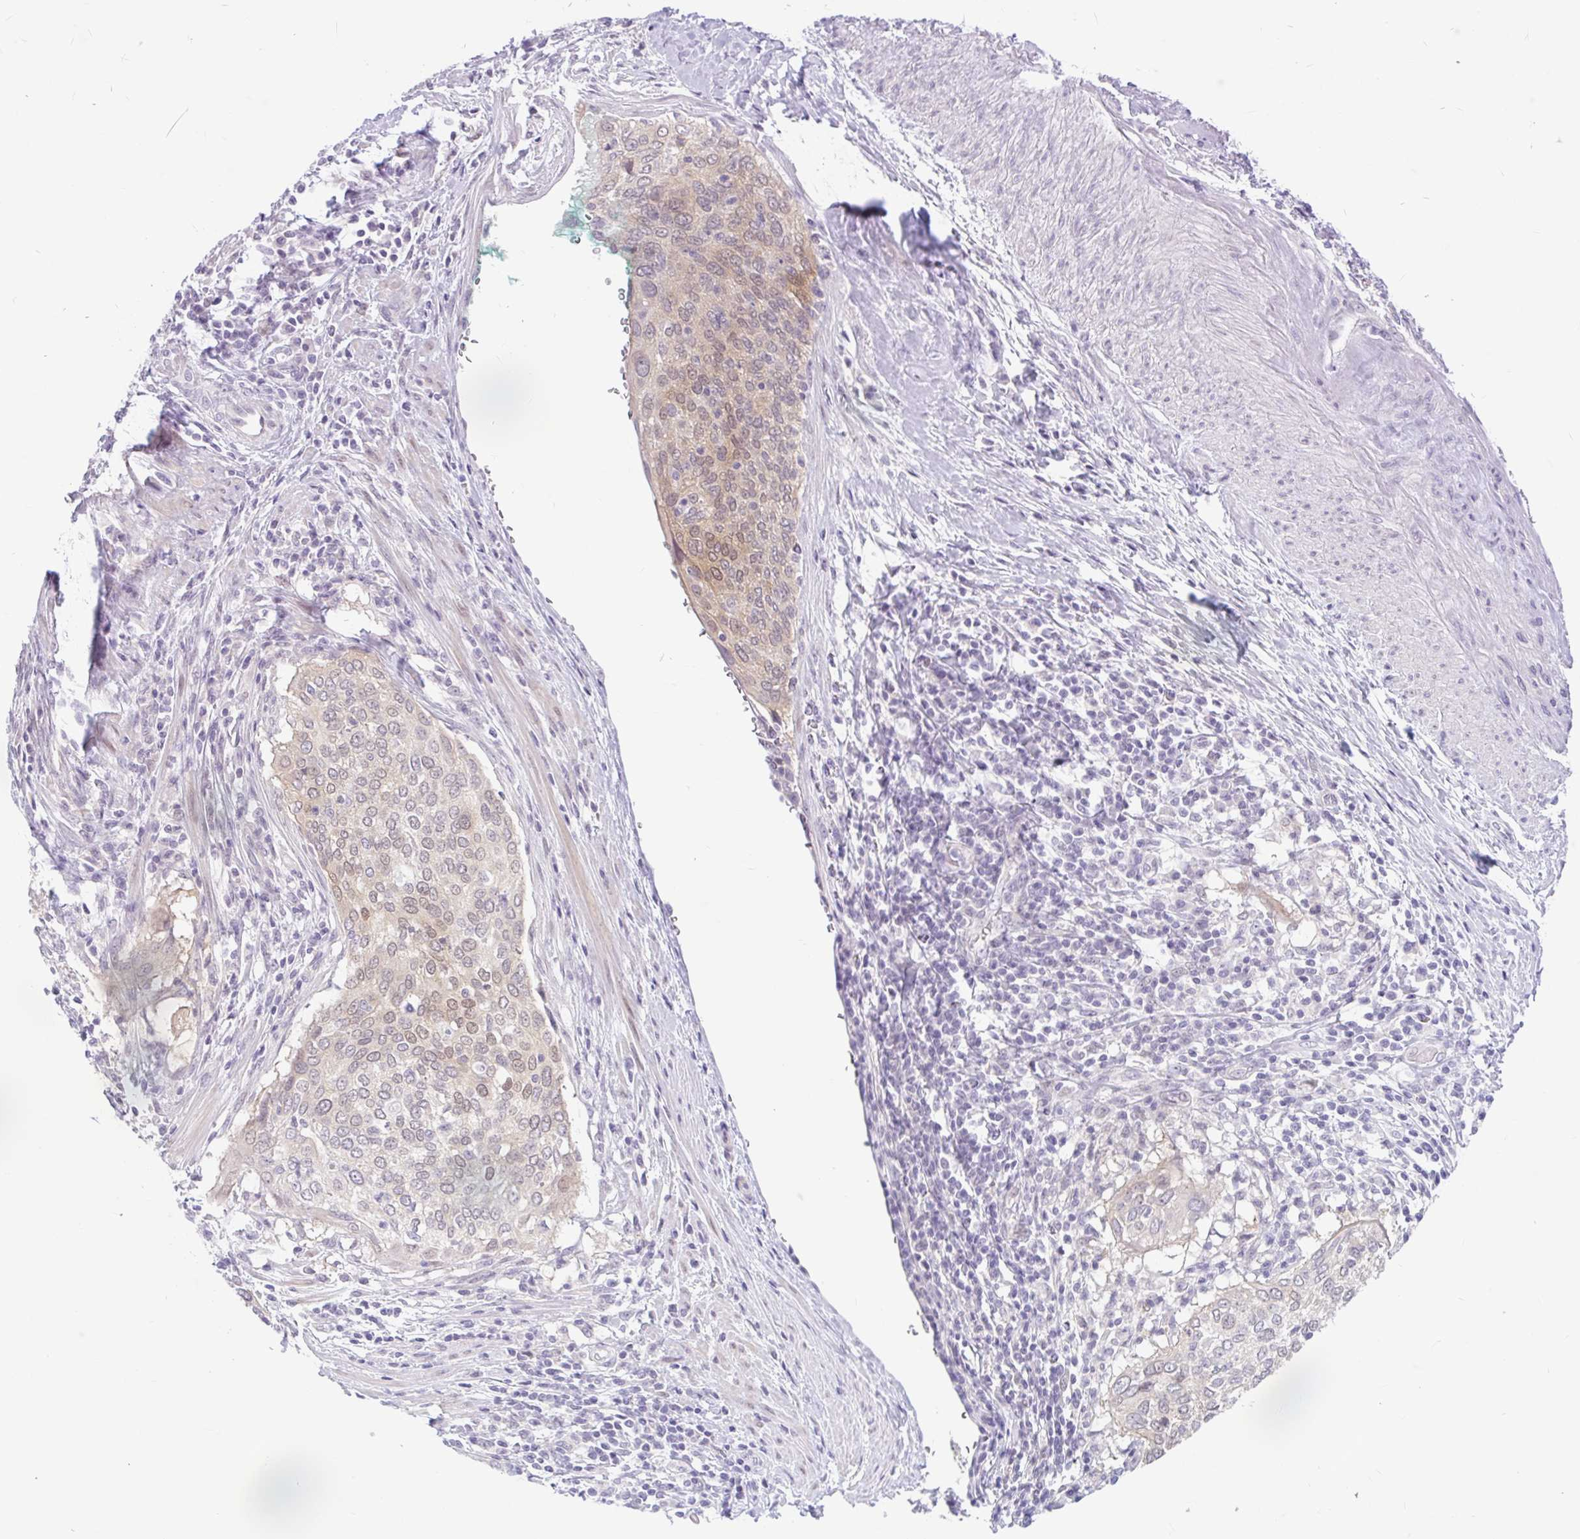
{"staining": {"intensity": "moderate", "quantity": "25%-75%", "location": "cytoplasmic/membranous,nuclear"}, "tissue": "cervical cancer", "cell_type": "Tumor cells", "image_type": "cancer", "snomed": [{"axis": "morphology", "description": "Squamous cell carcinoma, NOS"}, {"axis": "topography", "description": "Cervix"}], "caption": "A micrograph of cervical cancer stained for a protein shows moderate cytoplasmic/membranous and nuclear brown staining in tumor cells.", "gene": "FAM153A", "patient": {"sex": "female", "age": 38}}